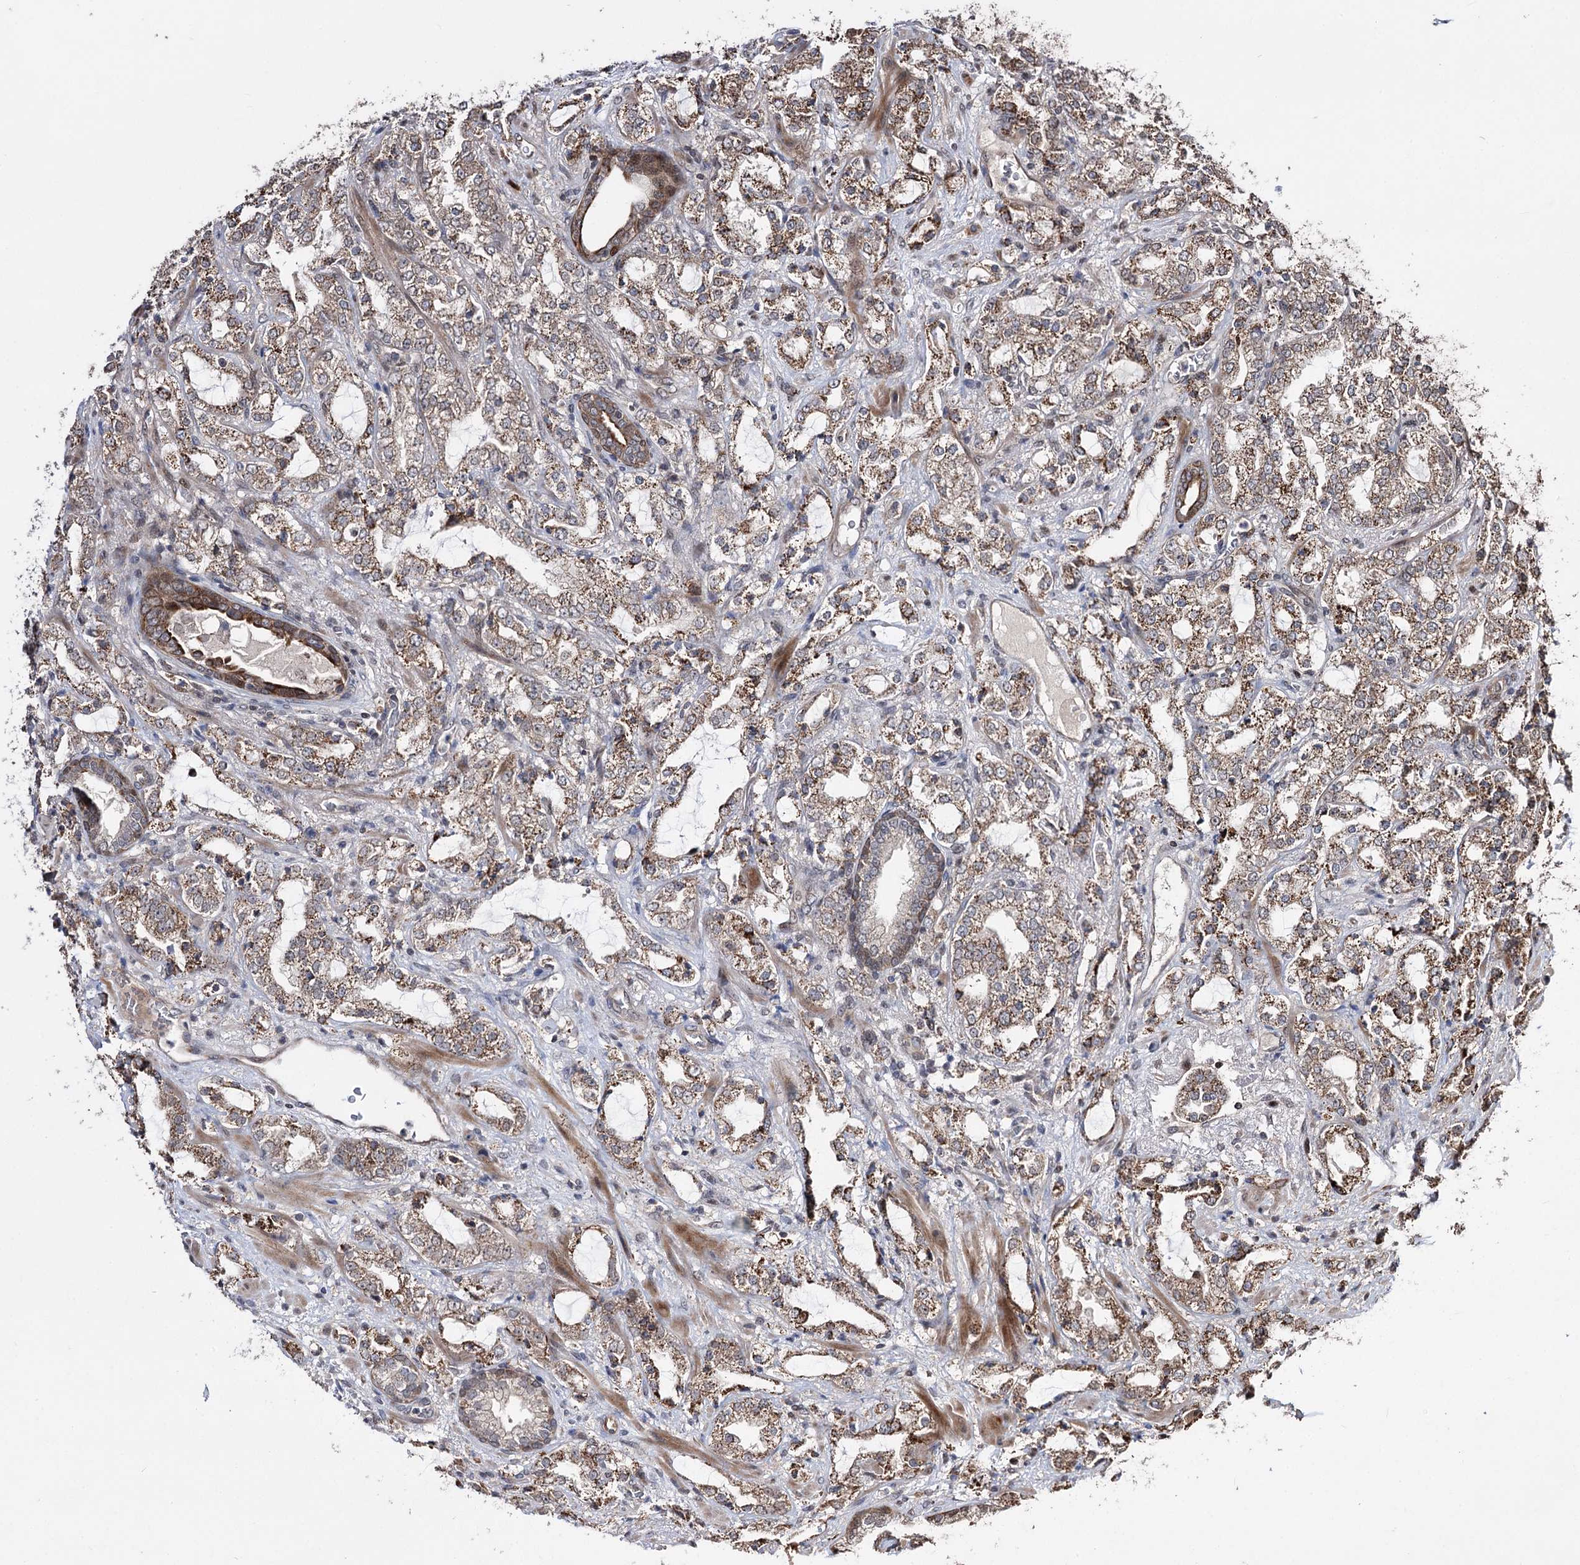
{"staining": {"intensity": "moderate", "quantity": ">75%", "location": "cytoplasmic/membranous"}, "tissue": "prostate cancer", "cell_type": "Tumor cells", "image_type": "cancer", "snomed": [{"axis": "morphology", "description": "Adenocarcinoma, High grade"}, {"axis": "topography", "description": "Prostate"}], "caption": "An image of prostate cancer (high-grade adenocarcinoma) stained for a protein shows moderate cytoplasmic/membranous brown staining in tumor cells.", "gene": "CPNE8", "patient": {"sex": "male", "age": 64}}